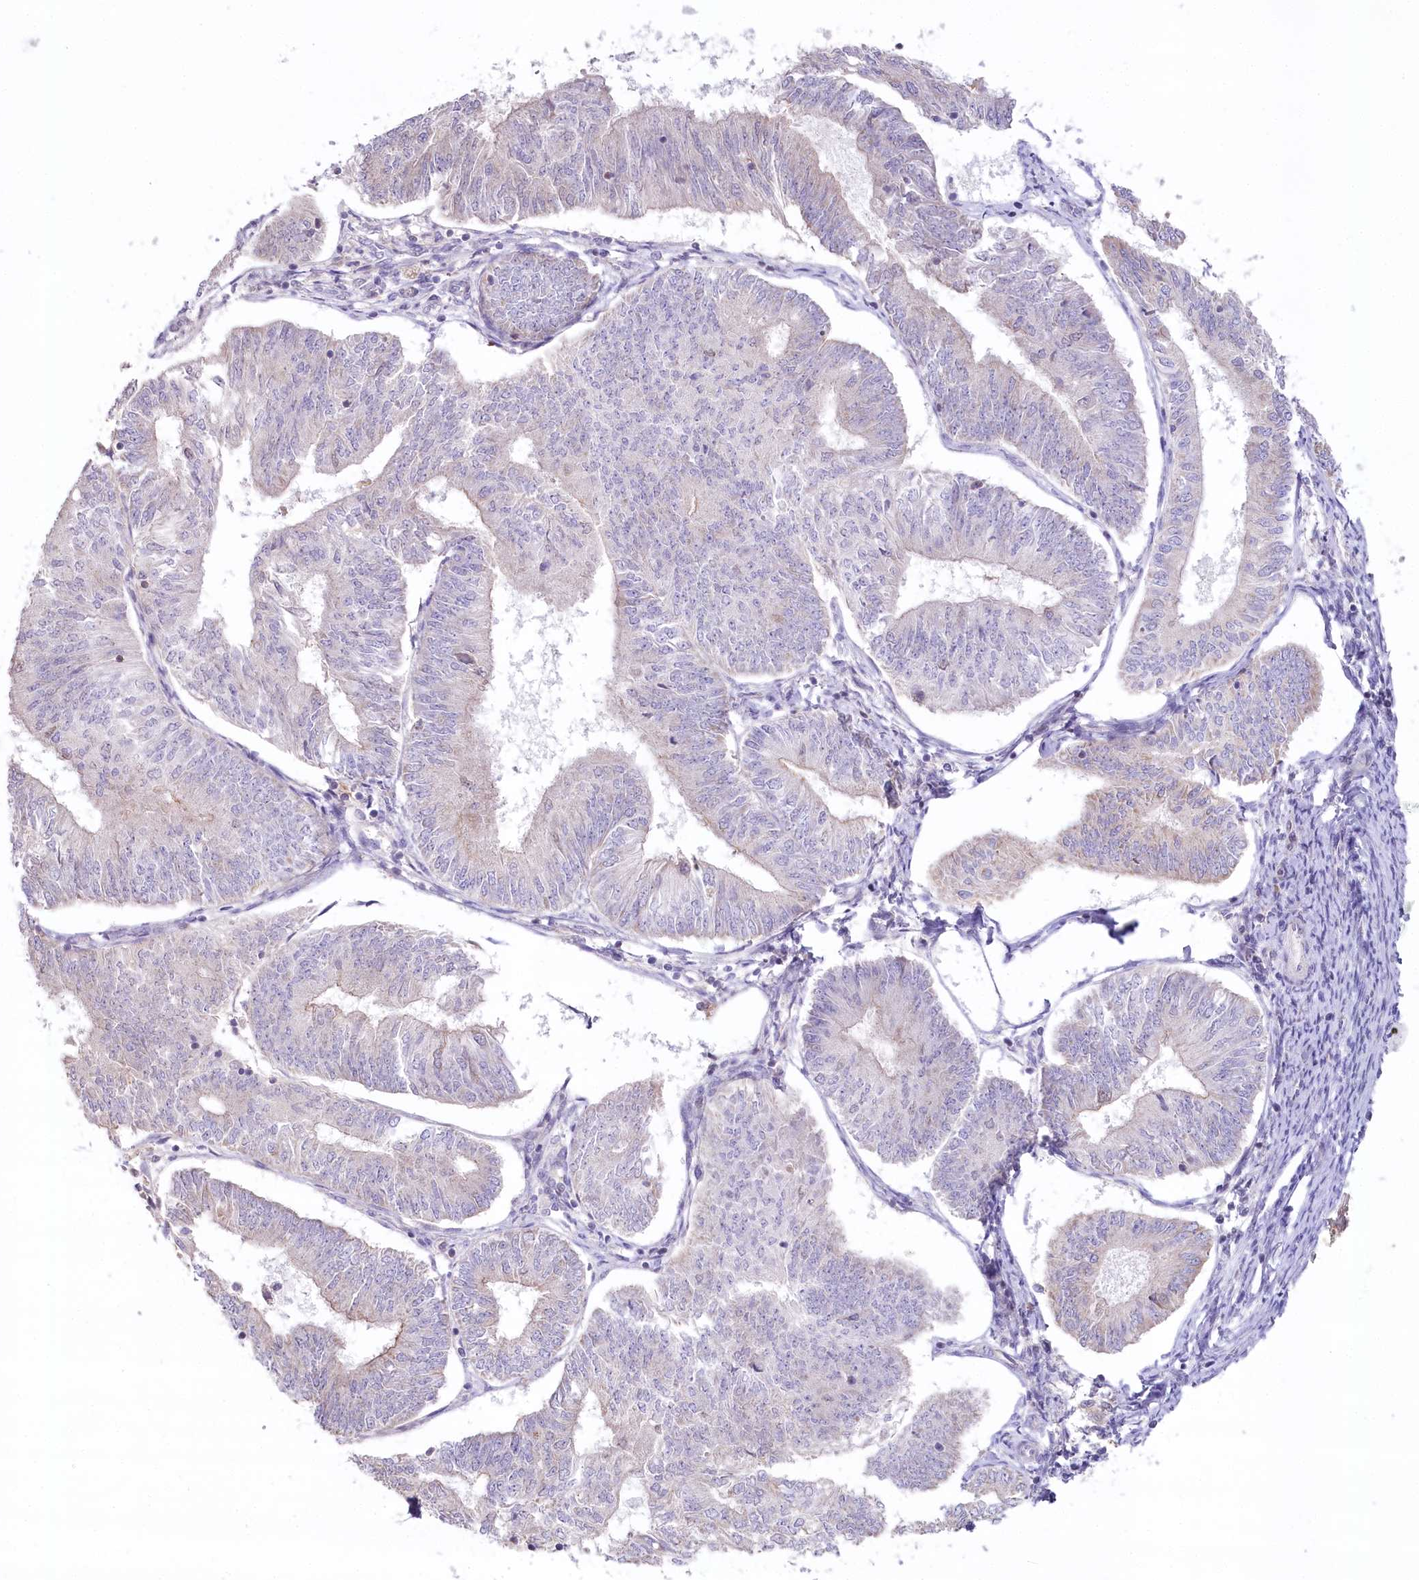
{"staining": {"intensity": "negative", "quantity": "none", "location": "none"}, "tissue": "endometrial cancer", "cell_type": "Tumor cells", "image_type": "cancer", "snomed": [{"axis": "morphology", "description": "Adenocarcinoma, NOS"}, {"axis": "topography", "description": "Endometrium"}], "caption": "Immunohistochemical staining of human endometrial adenocarcinoma displays no significant expression in tumor cells.", "gene": "SLC6A11", "patient": {"sex": "female", "age": 58}}